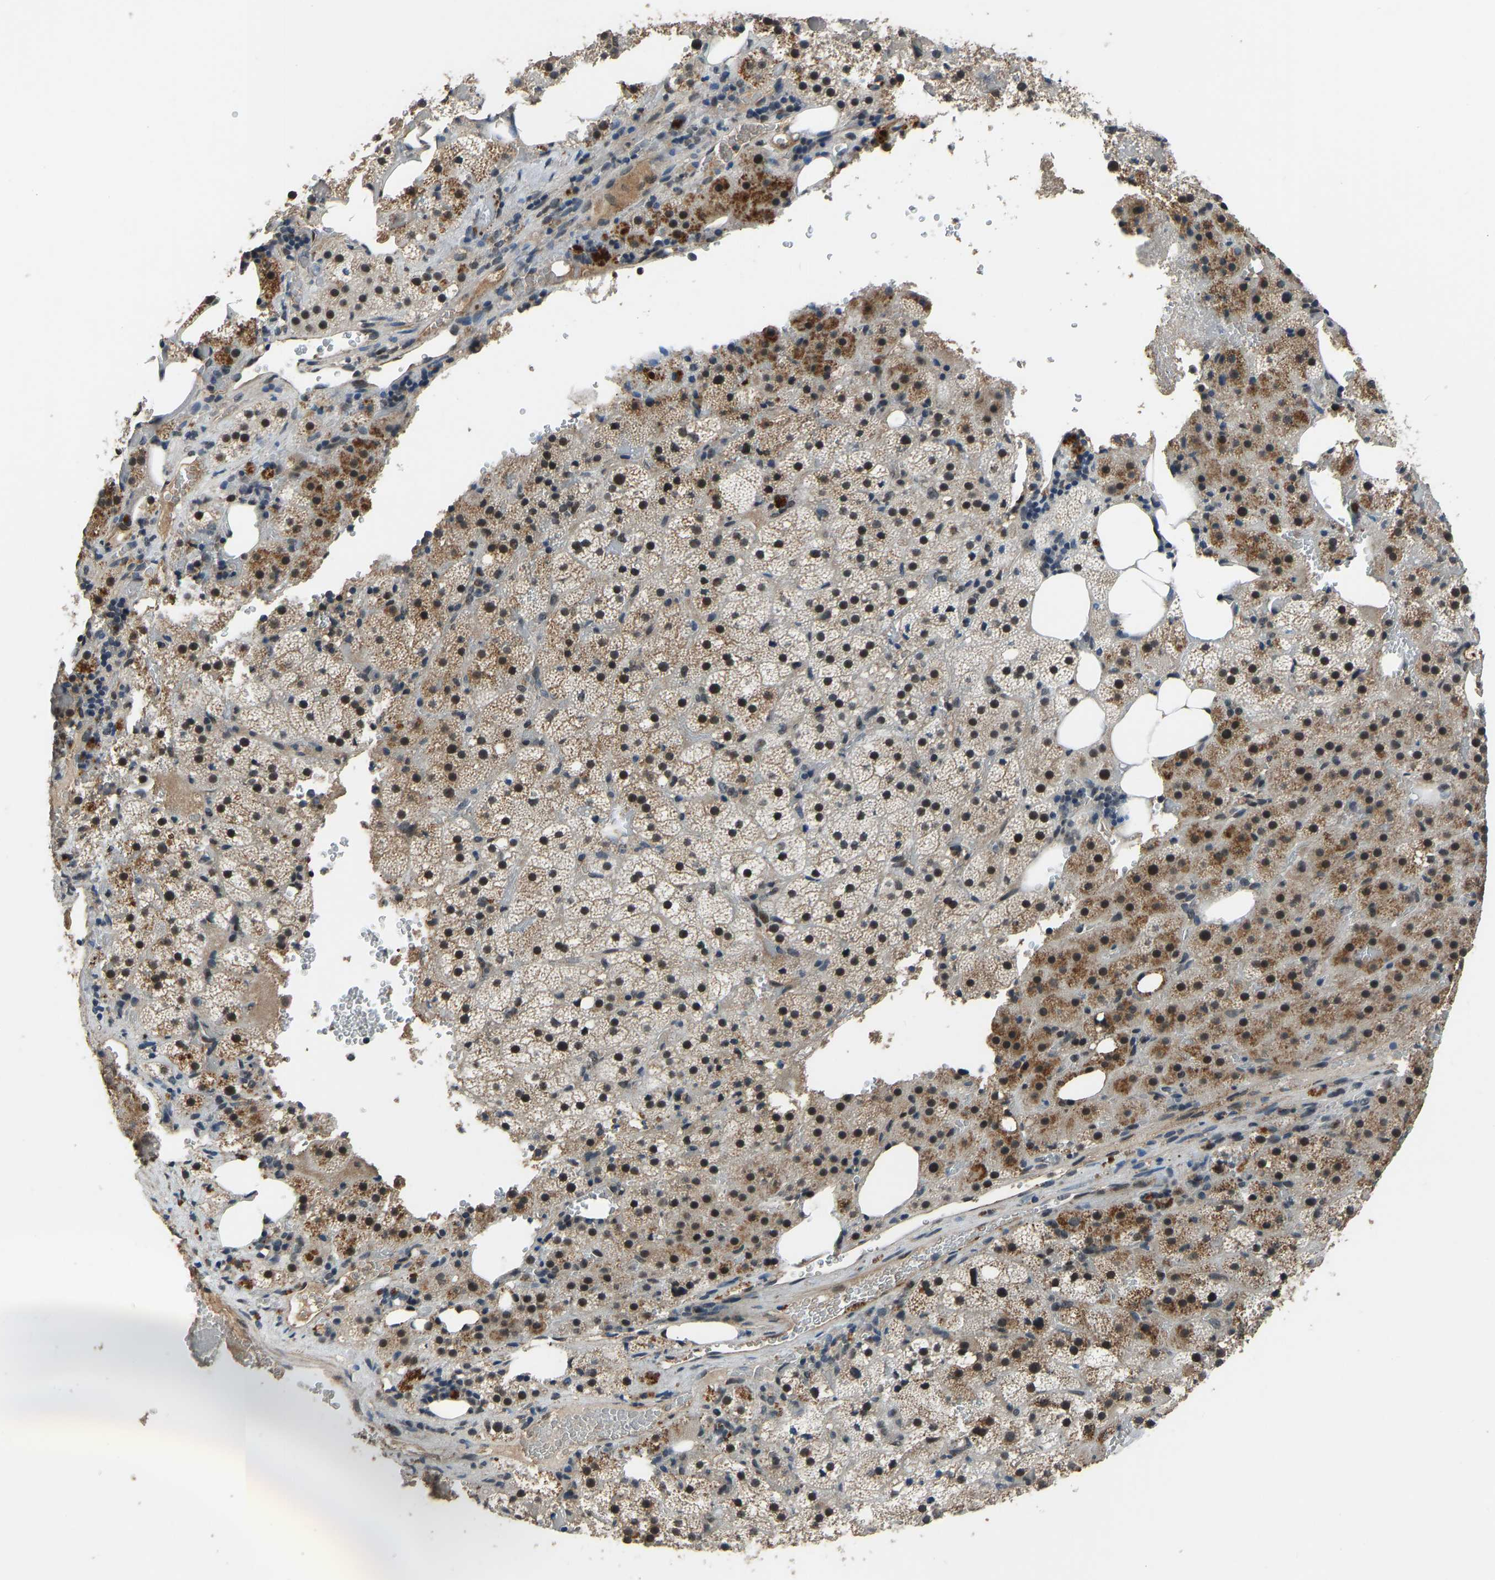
{"staining": {"intensity": "strong", "quantity": "25%-75%", "location": "cytoplasmic/membranous,nuclear"}, "tissue": "adrenal gland", "cell_type": "Glandular cells", "image_type": "normal", "snomed": [{"axis": "morphology", "description": "Normal tissue, NOS"}, {"axis": "topography", "description": "Adrenal gland"}], "caption": "Immunohistochemical staining of benign adrenal gland exhibits 25%-75% levels of strong cytoplasmic/membranous,nuclear protein staining in about 25%-75% of glandular cells. (DAB (3,3'-diaminobenzidine) IHC with brightfield microscopy, high magnification).", "gene": "TOX4", "patient": {"sex": "female", "age": 59}}